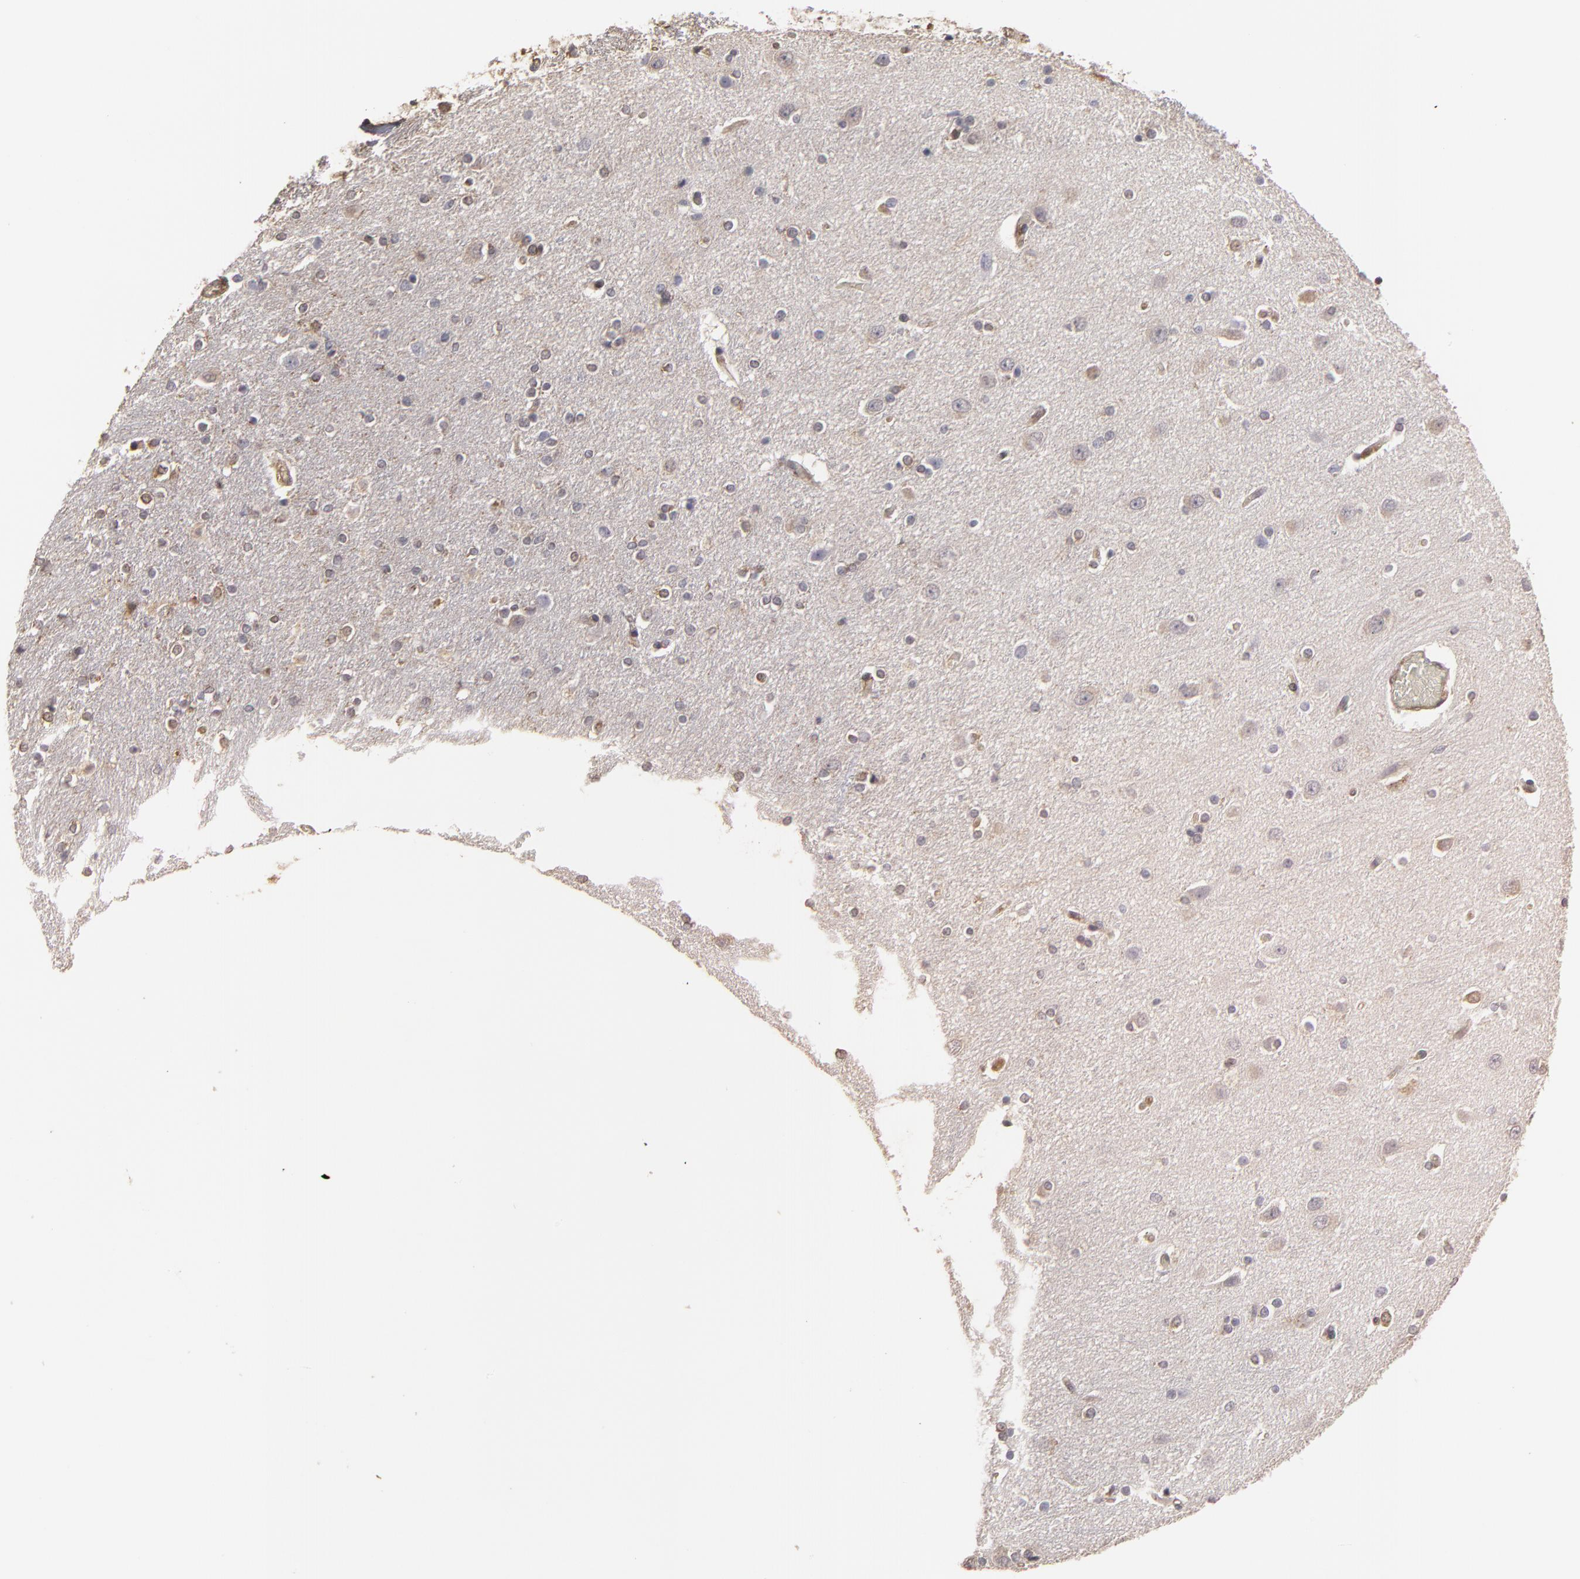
{"staining": {"intensity": "moderate", "quantity": "<25%", "location": "nuclear"}, "tissue": "caudate", "cell_type": "Glial cells", "image_type": "normal", "snomed": [{"axis": "morphology", "description": "Normal tissue, NOS"}, {"axis": "topography", "description": "Lateral ventricle wall"}], "caption": "This photomicrograph reveals immunohistochemistry staining of benign human caudate, with low moderate nuclear positivity in approximately <25% of glial cells.", "gene": "RO60", "patient": {"sex": "female", "age": 54}}